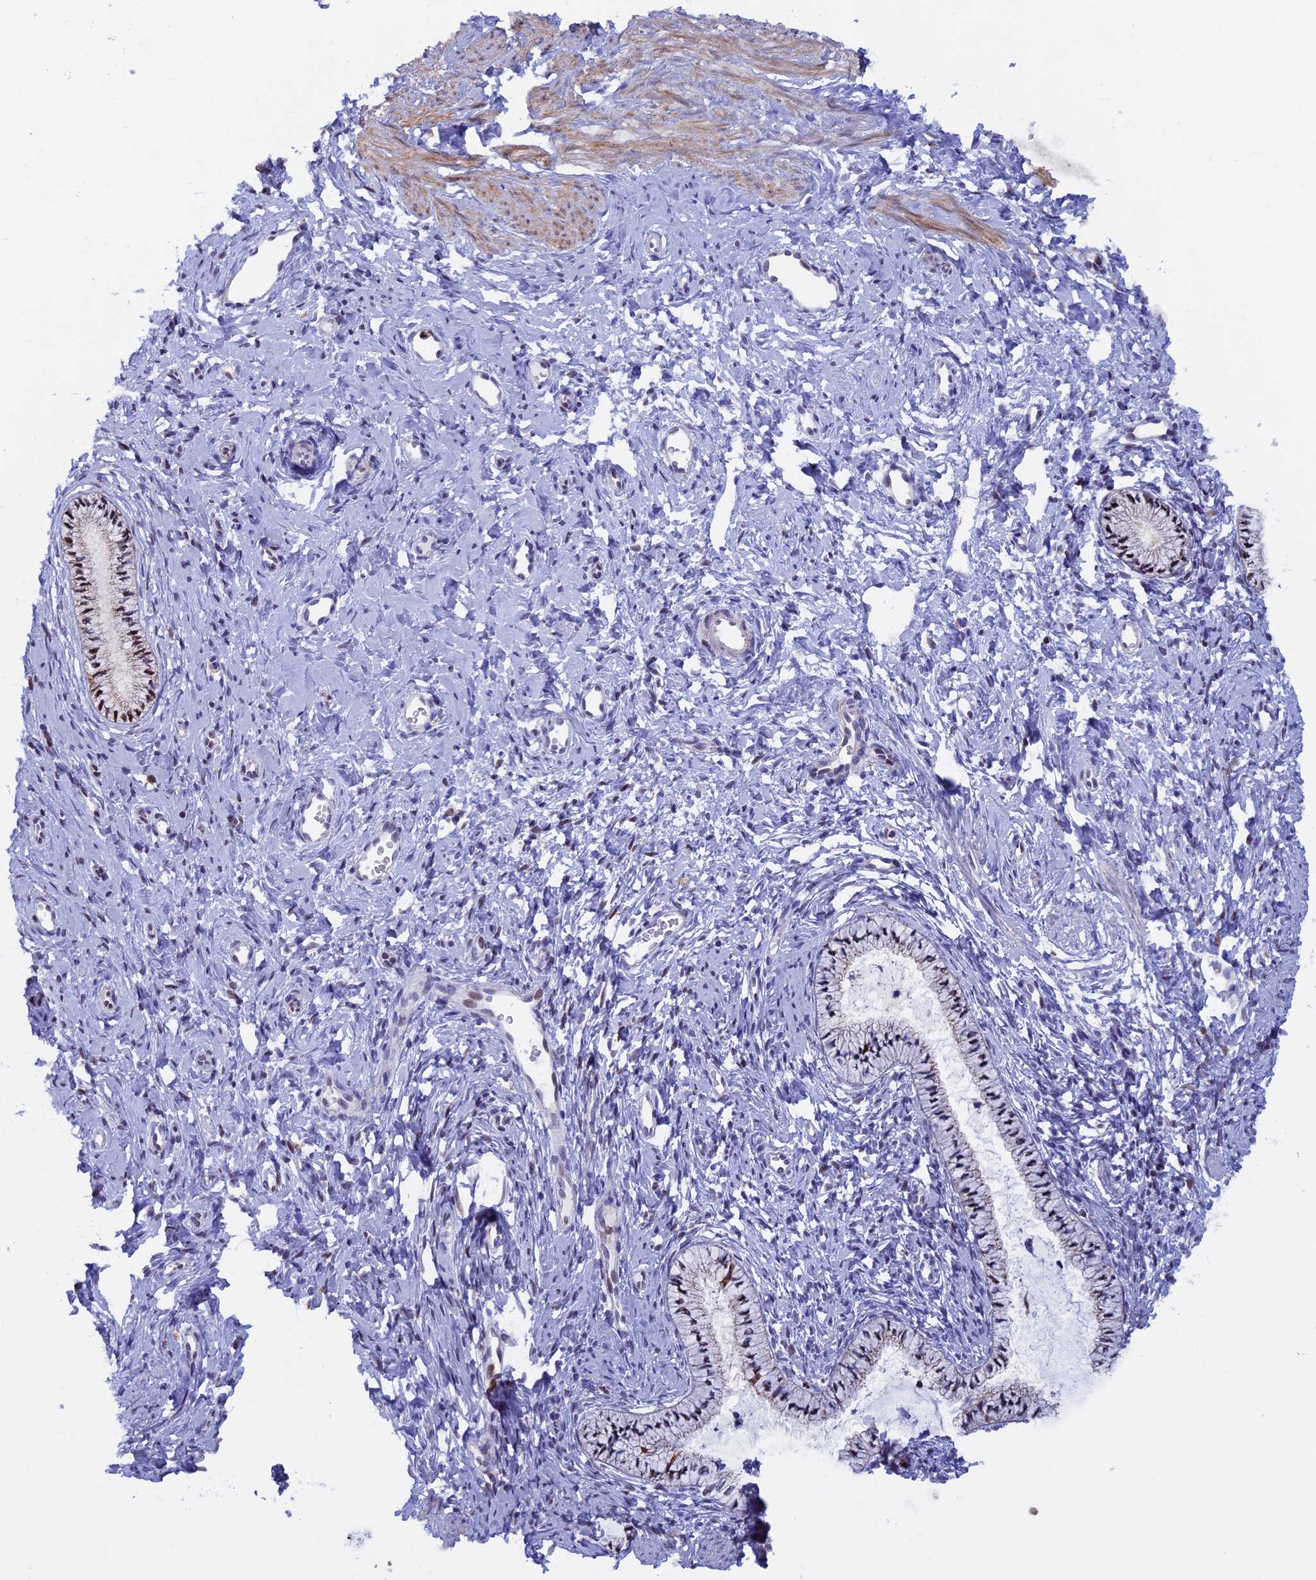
{"staining": {"intensity": "moderate", "quantity": "25%-75%", "location": "nuclear"}, "tissue": "cervix", "cell_type": "Glandular cells", "image_type": "normal", "snomed": [{"axis": "morphology", "description": "Normal tissue, NOS"}, {"axis": "topography", "description": "Cervix"}], "caption": "IHC image of benign human cervix stained for a protein (brown), which displays medium levels of moderate nuclear expression in approximately 25%-75% of glandular cells.", "gene": "ACSS1", "patient": {"sex": "female", "age": 57}}